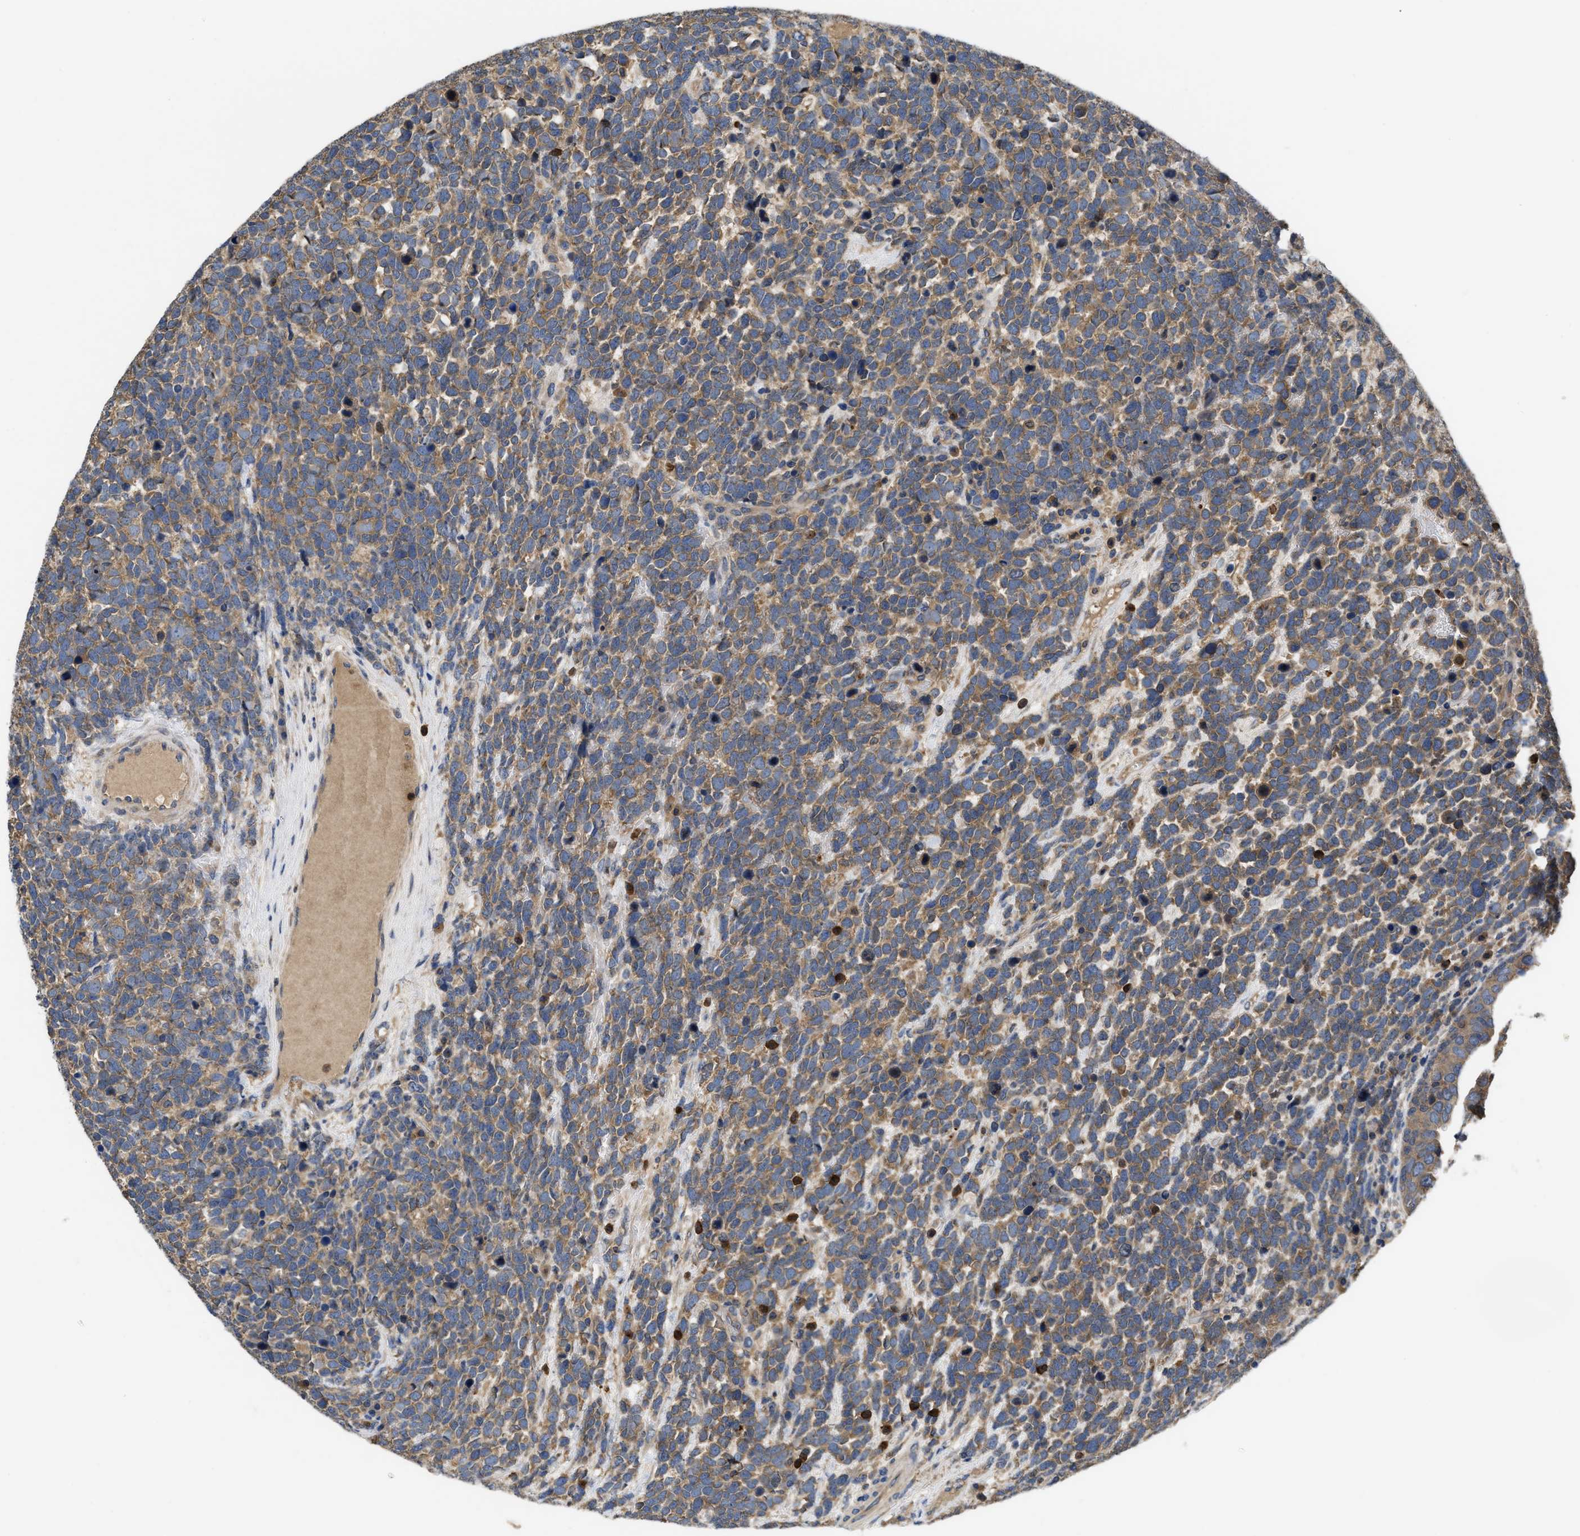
{"staining": {"intensity": "moderate", "quantity": ">75%", "location": "cytoplasmic/membranous"}, "tissue": "urothelial cancer", "cell_type": "Tumor cells", "image_type": "cancer", "snomed": [{"axis": "morphology", "description": "Urothelial carcinoma, High grade"}, {"axis": "topography", "description": "Urinary bladder"}], "caption": "Approximately >75% of tumor cells in urothelial cancer reveal moderate cytoplasmic/membranous protein positivity as visualized by brown immunohistochemical staining.", "gene": "RNF216", "patient": {"sex": "female", "age": 82}}